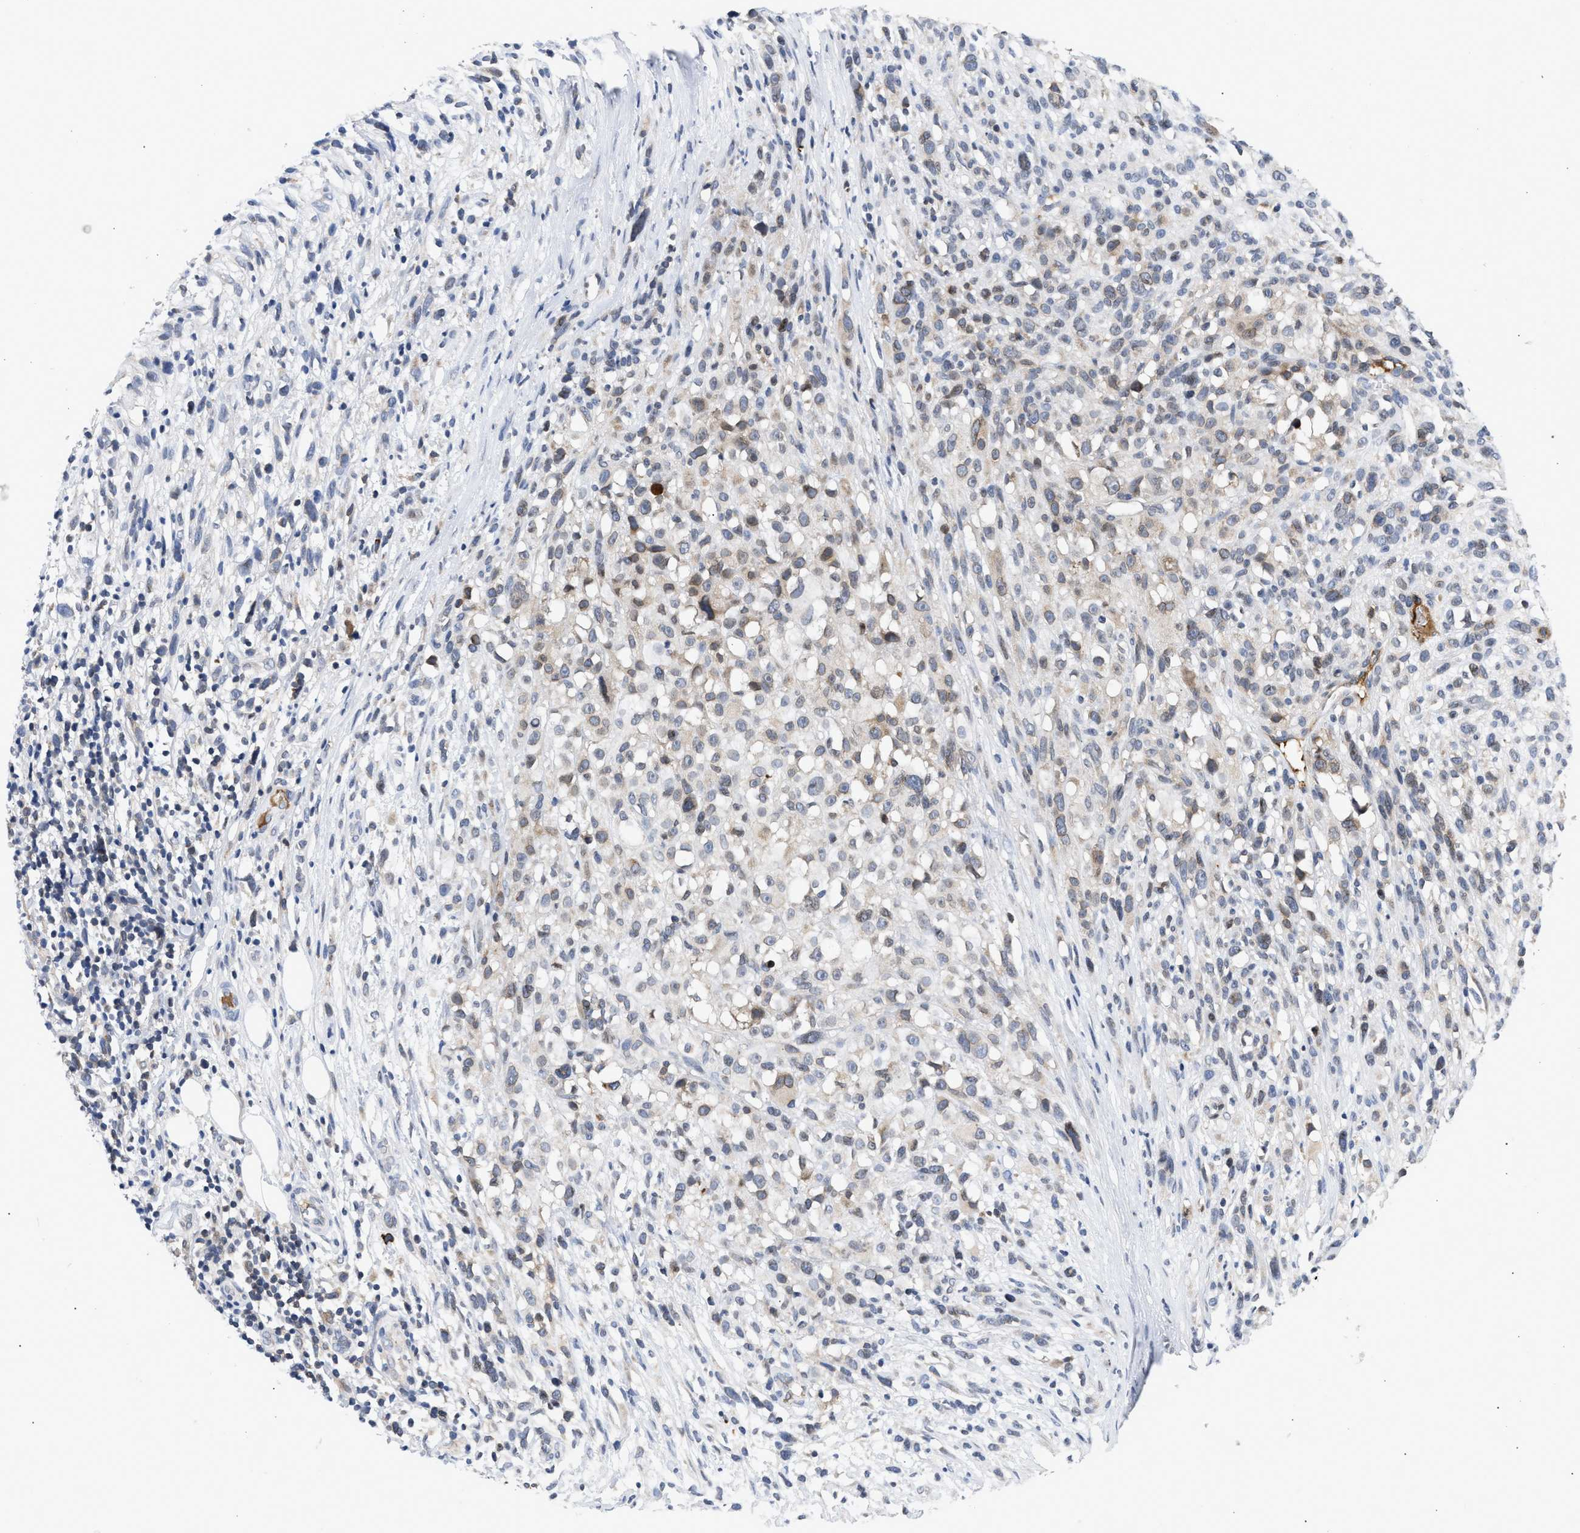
{"staining": {"intensity": "negative", "quantity": "none", "location": "none"}, "tissue": "melanoma", "cell_type": "Tumor cells", "image_type": "cancer", "snomed": [{"axis": "morphology", "description": "Malignant melanoma, NOS"}, {"axis": "topography", "description": "Skin"}], "caption": "A histopathology image of human malignant melanoma is negative for staining in tumor cells.", "gene": "NUP62", "patient": {"sex": "female", "age": 55}}